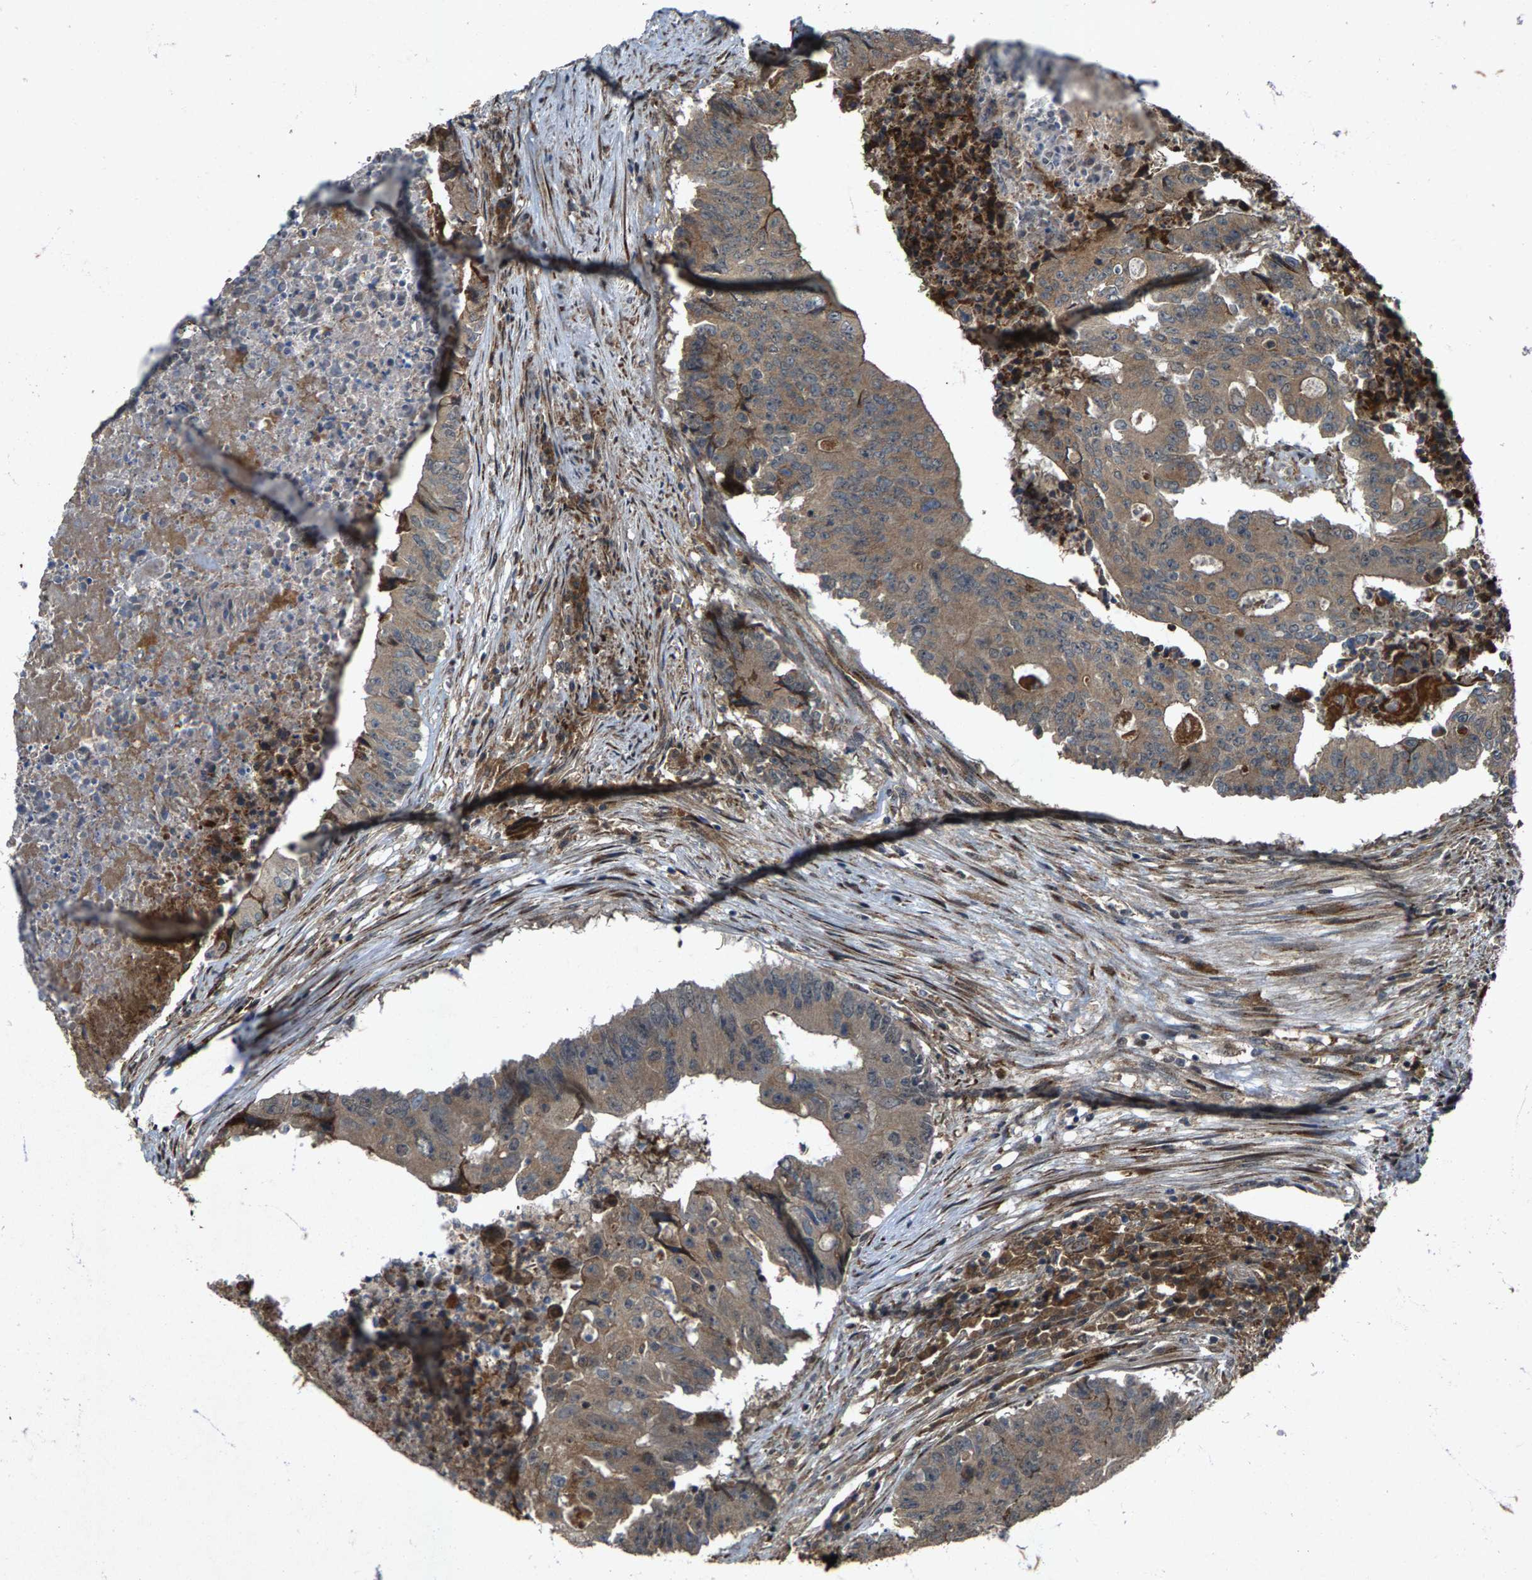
{"staining": {"intensity": "moderate", "quantity": ">75%", "location": "cytoplasmic/membranous"}, "tissue": "colorectal cancer", "cell_type": "Tumor cells", "image_type": "cancer", "snomed": [{"axis": "morphology", "description": "Adenocarcinoma, NOS"}, {"axis": "topography", "description": "Colon"}], "caption": "Colorectal cancer stained for a protein (brown) displays moderate cytoplasmic/membranous positive positivity in approximately >75% of tumor cells.", "gene": "LRRC72", "patient": {"sex": "male", "age": 87}}